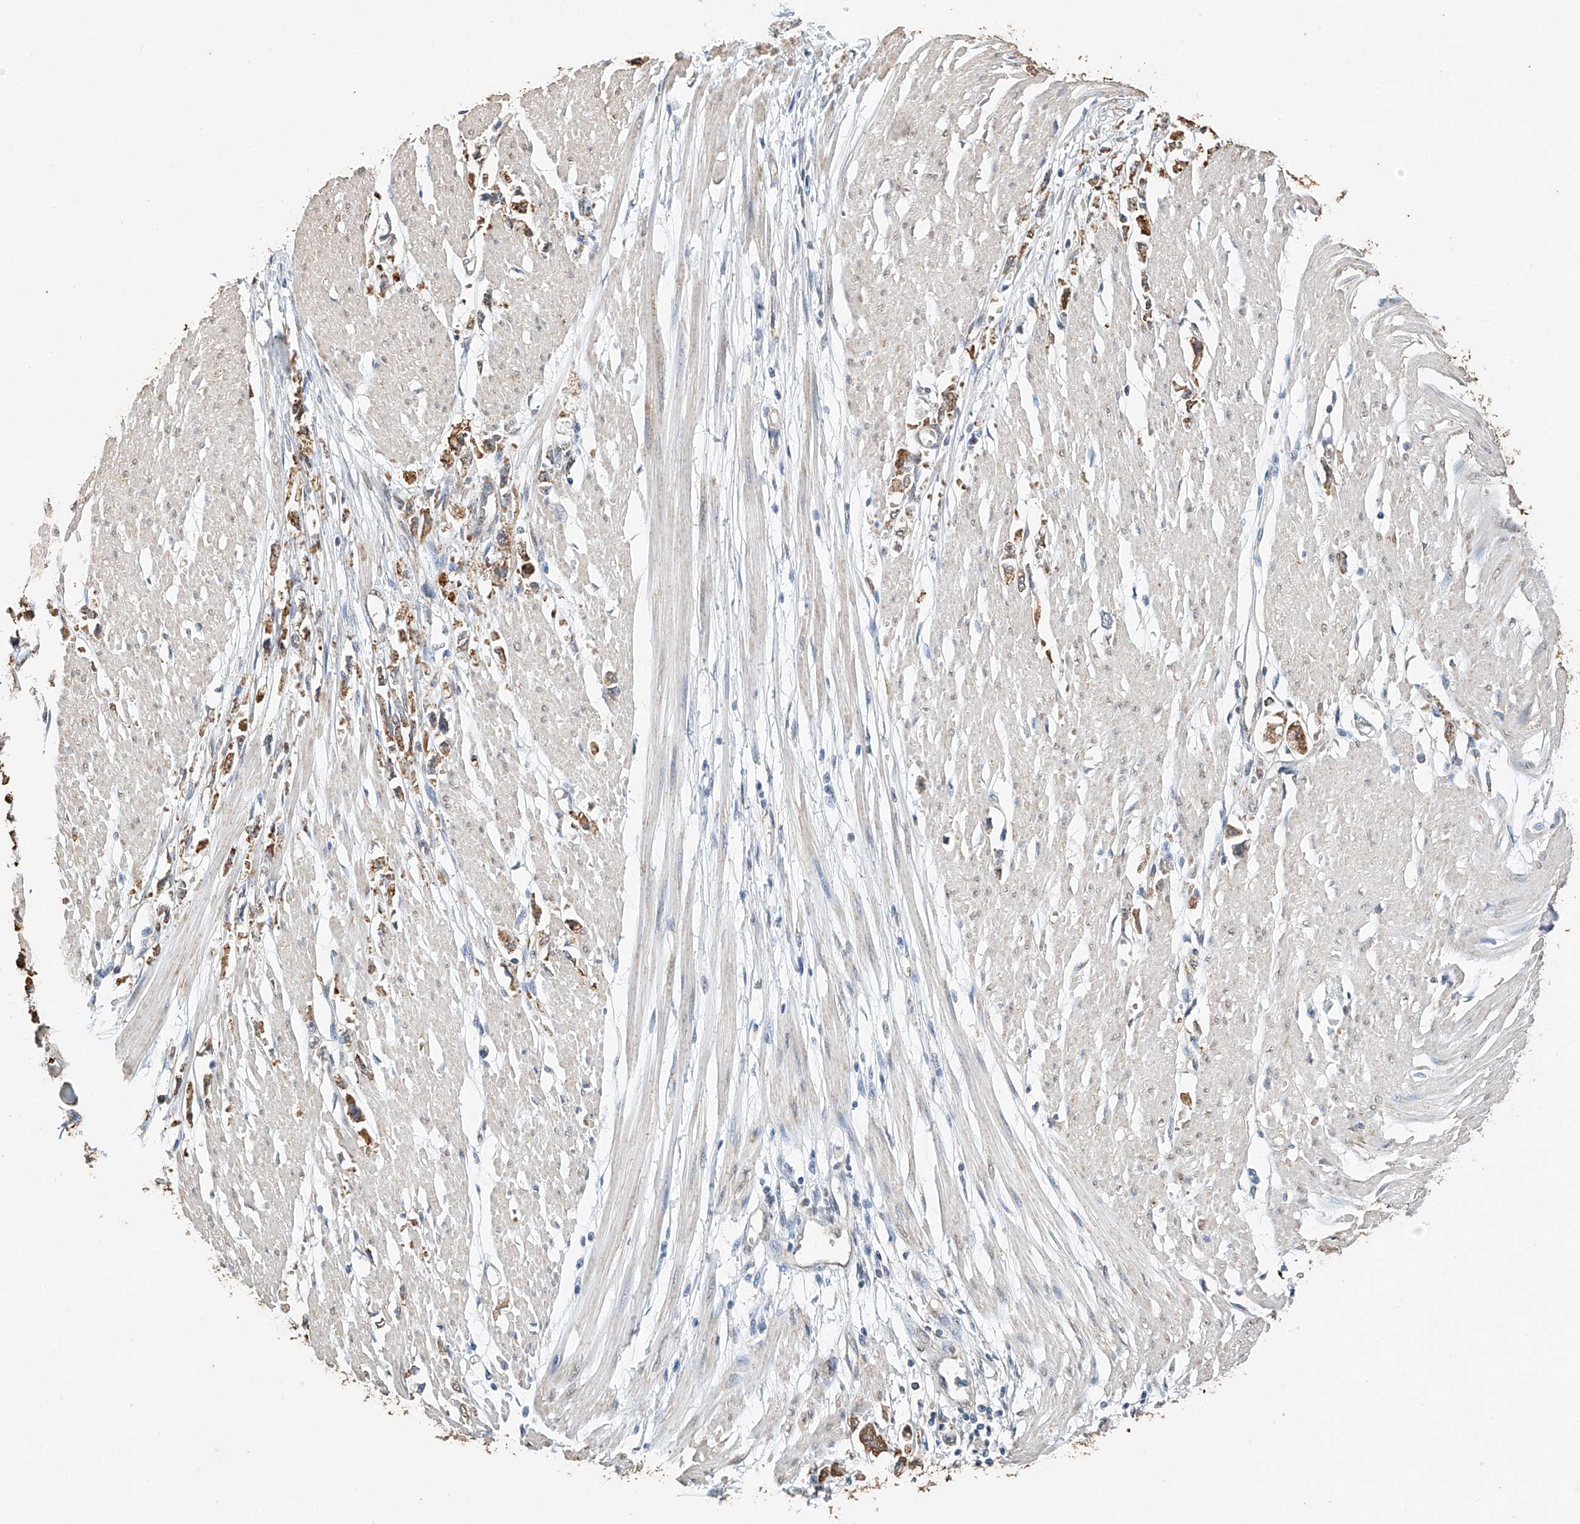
{"staining": {"intensity": "moderate", "quantity": ">75%", "location": "cytoplasmic/membranous"}, "tissue": "stomach cancer", "cell_type": "Tumor cells", "image_type": "cancer", "snomed": [{"axis": "morphology", "description": "Adenocarcinoma, NOS"}, {"axis": "topography", "description": "Stomach"}], "caption": "Approximately >75% of tumor cells in stomach cancer (adenocarcinoma) display moderate cytoplasmic/membranous protein staining as visualized by brown immunohistochemical staining.", "gene": "CERS4", "patient": {"sex": "female", "age": 59}}